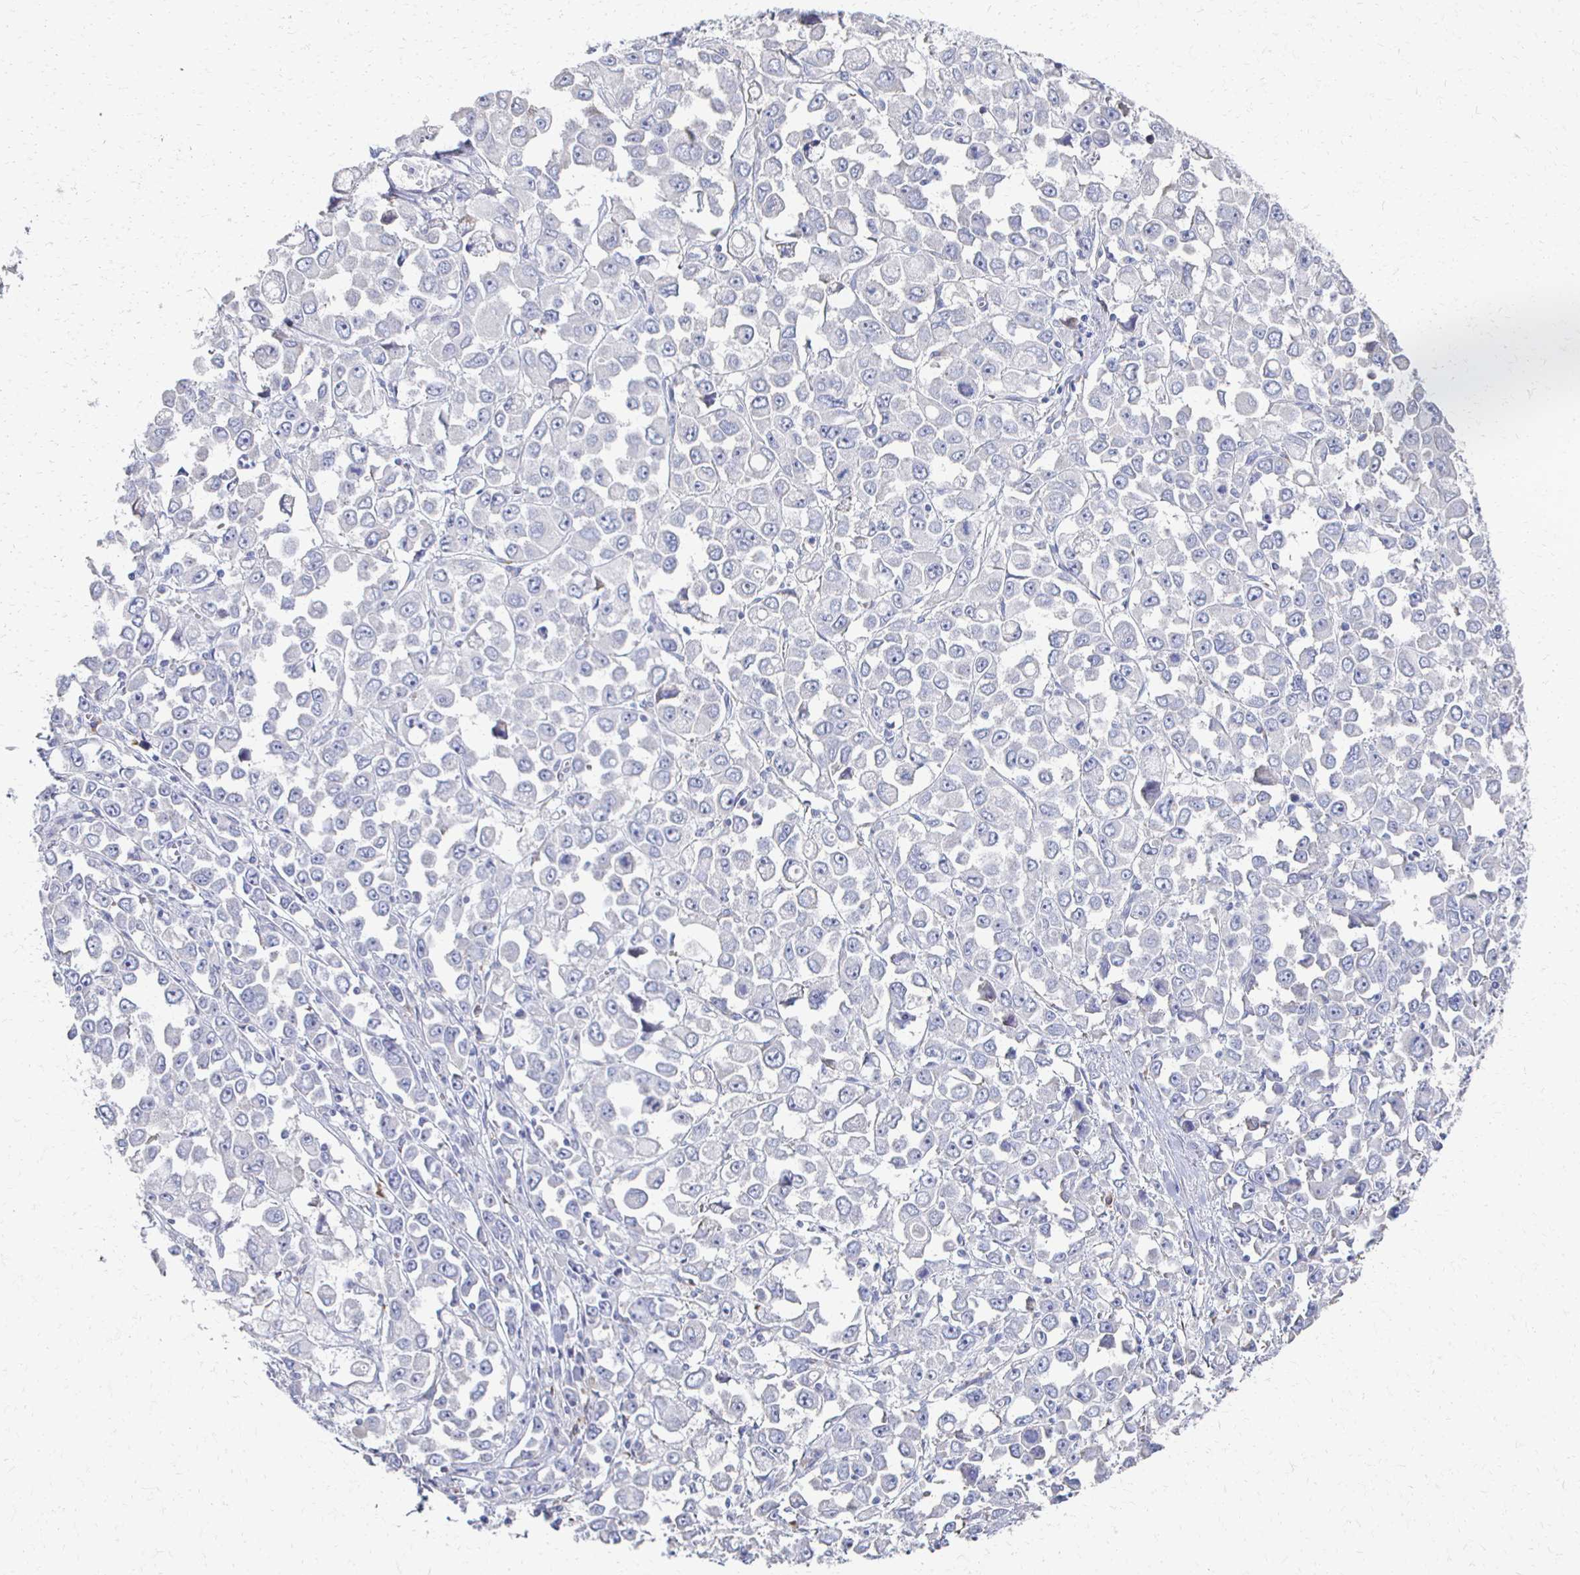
{"staining": {"intensity": "negative", "quantity": "none", "location": "none"}, "tissue": "stomach cancer", "cell_type": "Tumor cells", "image_type": "cancer", "snomed": [{"axis": "morphology", "description": "Adenocarcinoma, NOS"}, {"axis": "topography", "description": "Stomach, upper"}], "caption": "Stomach cancer stained for a protein using immunohistochemistry (IHC) displays no expression tumor cells.", "gene": "ATP1A3", "patient": {"sex": "male", "age": 70}}